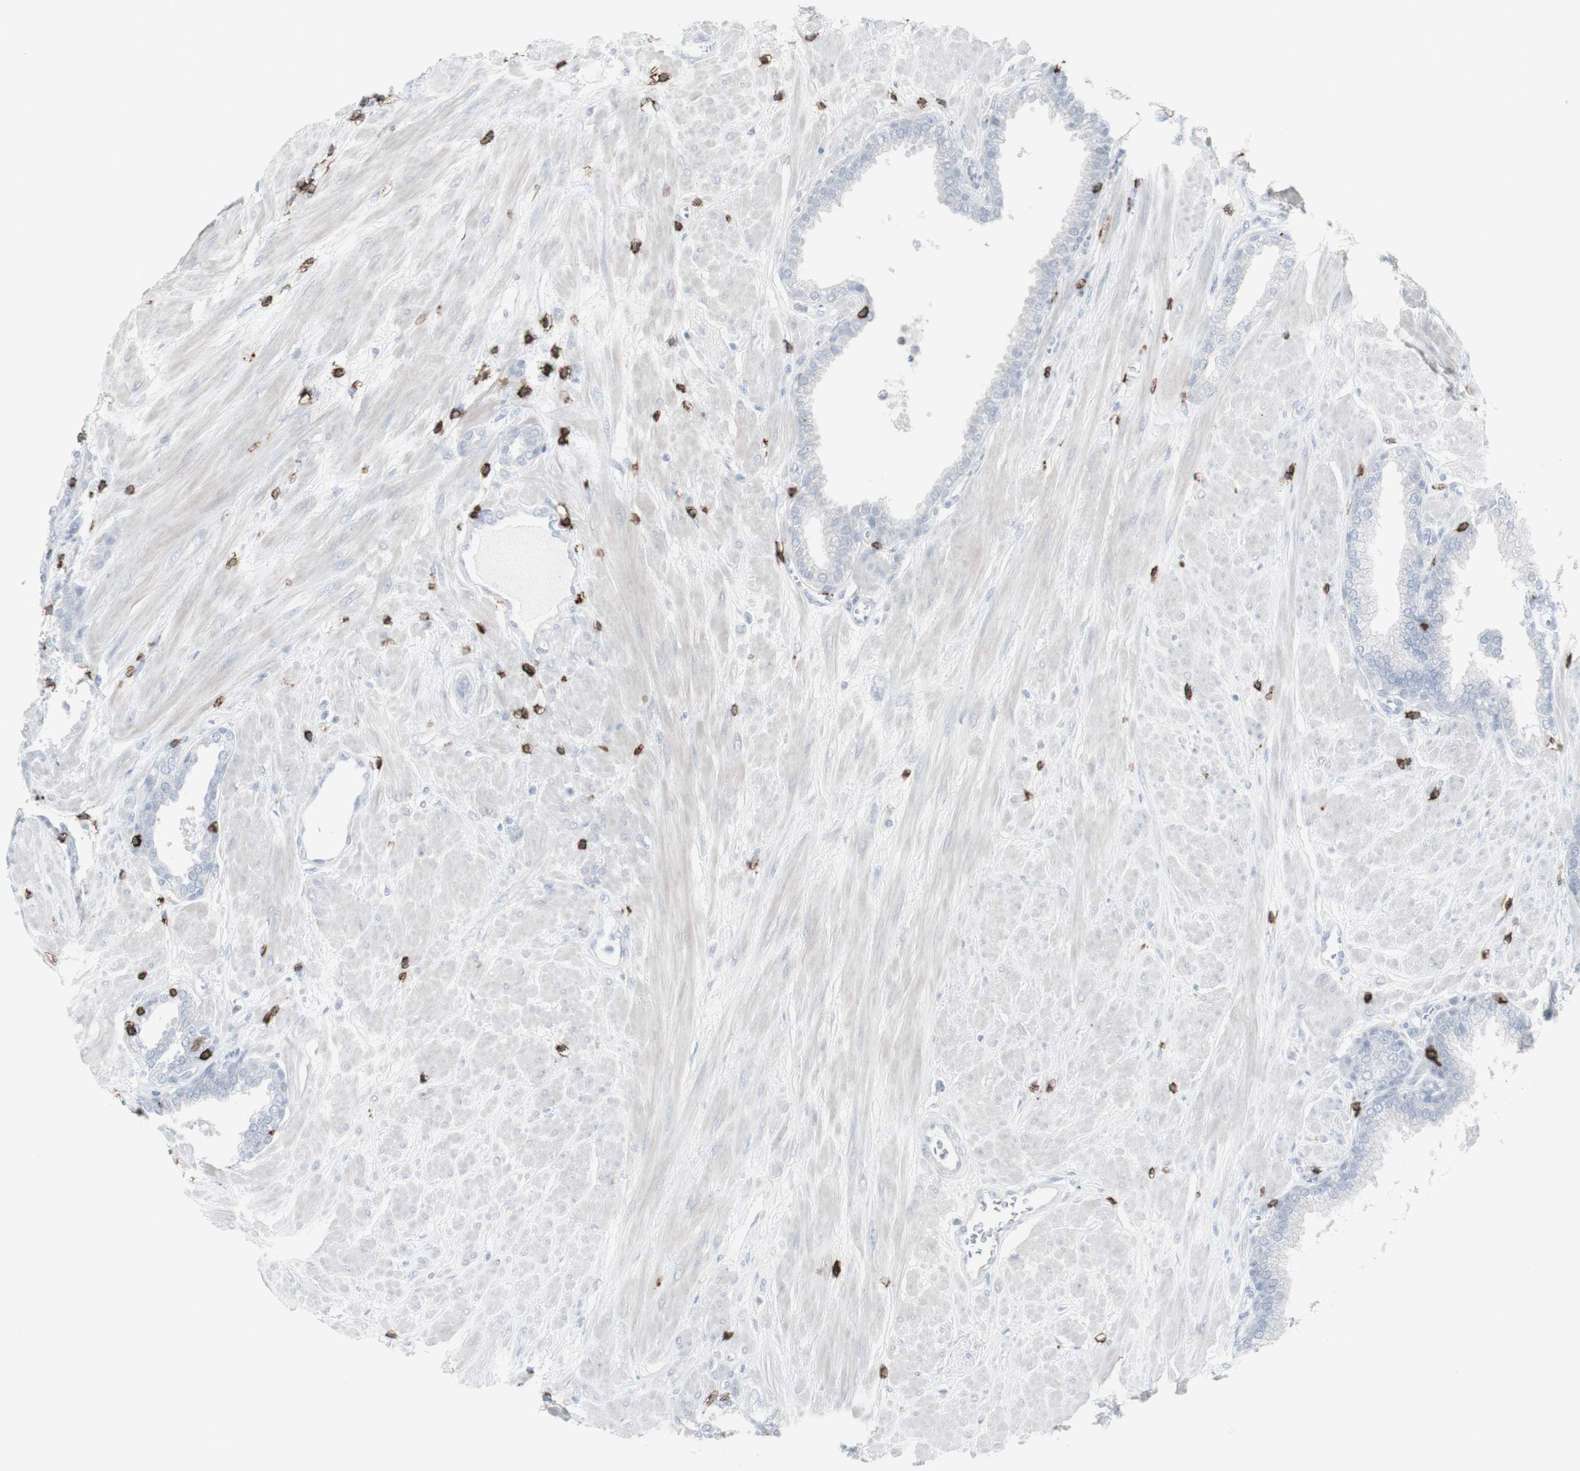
{"staining": {"intensity": "negative", "quantity": "none", "location": "none"}, "tissue": "prostate", "cell_type": "Glandular cells", "image_type": "normal", "snomed": [{"axis": "morphology", "description": "Normal tissue, NOS"}, {"axis": "topography", "description": "Prostate"}], "caption": "IHC photomicrograph of normal prostate stained for a protein (brown), which demonstrates no expression in glandular cells.", "gene": "CD247", "patient": {"sex": "male", "age": 51}}